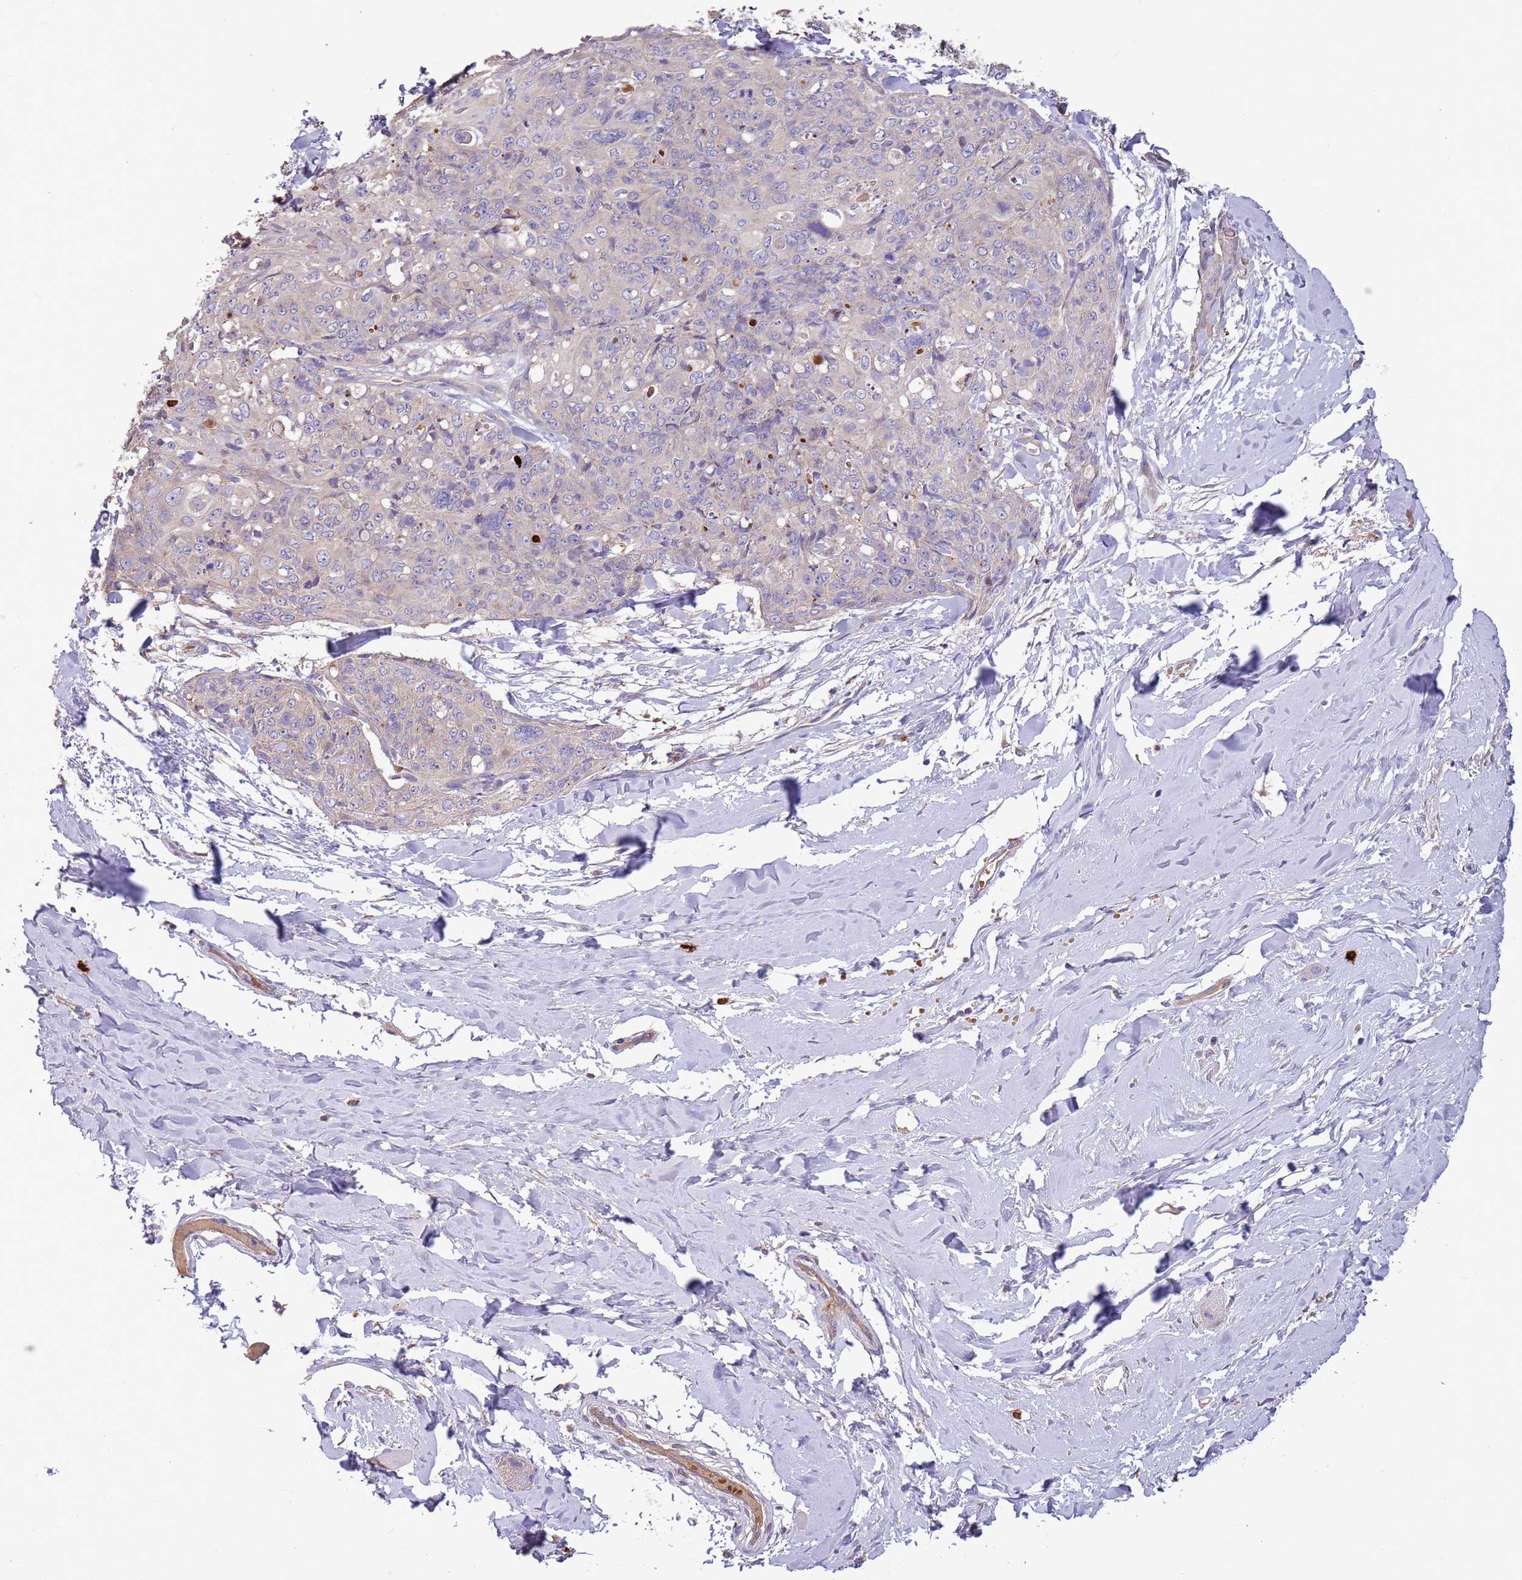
{"staining": {"intensity": "negative", "quantity": "none", "location": "none"}, "tissue": "skin cancer", "cell_type": "Tumor cells", "image_type": "cancer", "snomed": [{"axis": "morphology", "description": "Squamous cell carcinoma, NOS"}, {"axis": "topography", "description": "Skin"}, {"axis": "topography", "description": "Vulva"}], "caption": "This is a image of immunohistochemistry (IHC) staining of skin cancer, which shows no staining in tumor cells.", "gene": "TRMO", "patient": {"sex": "female", "age": 85}}